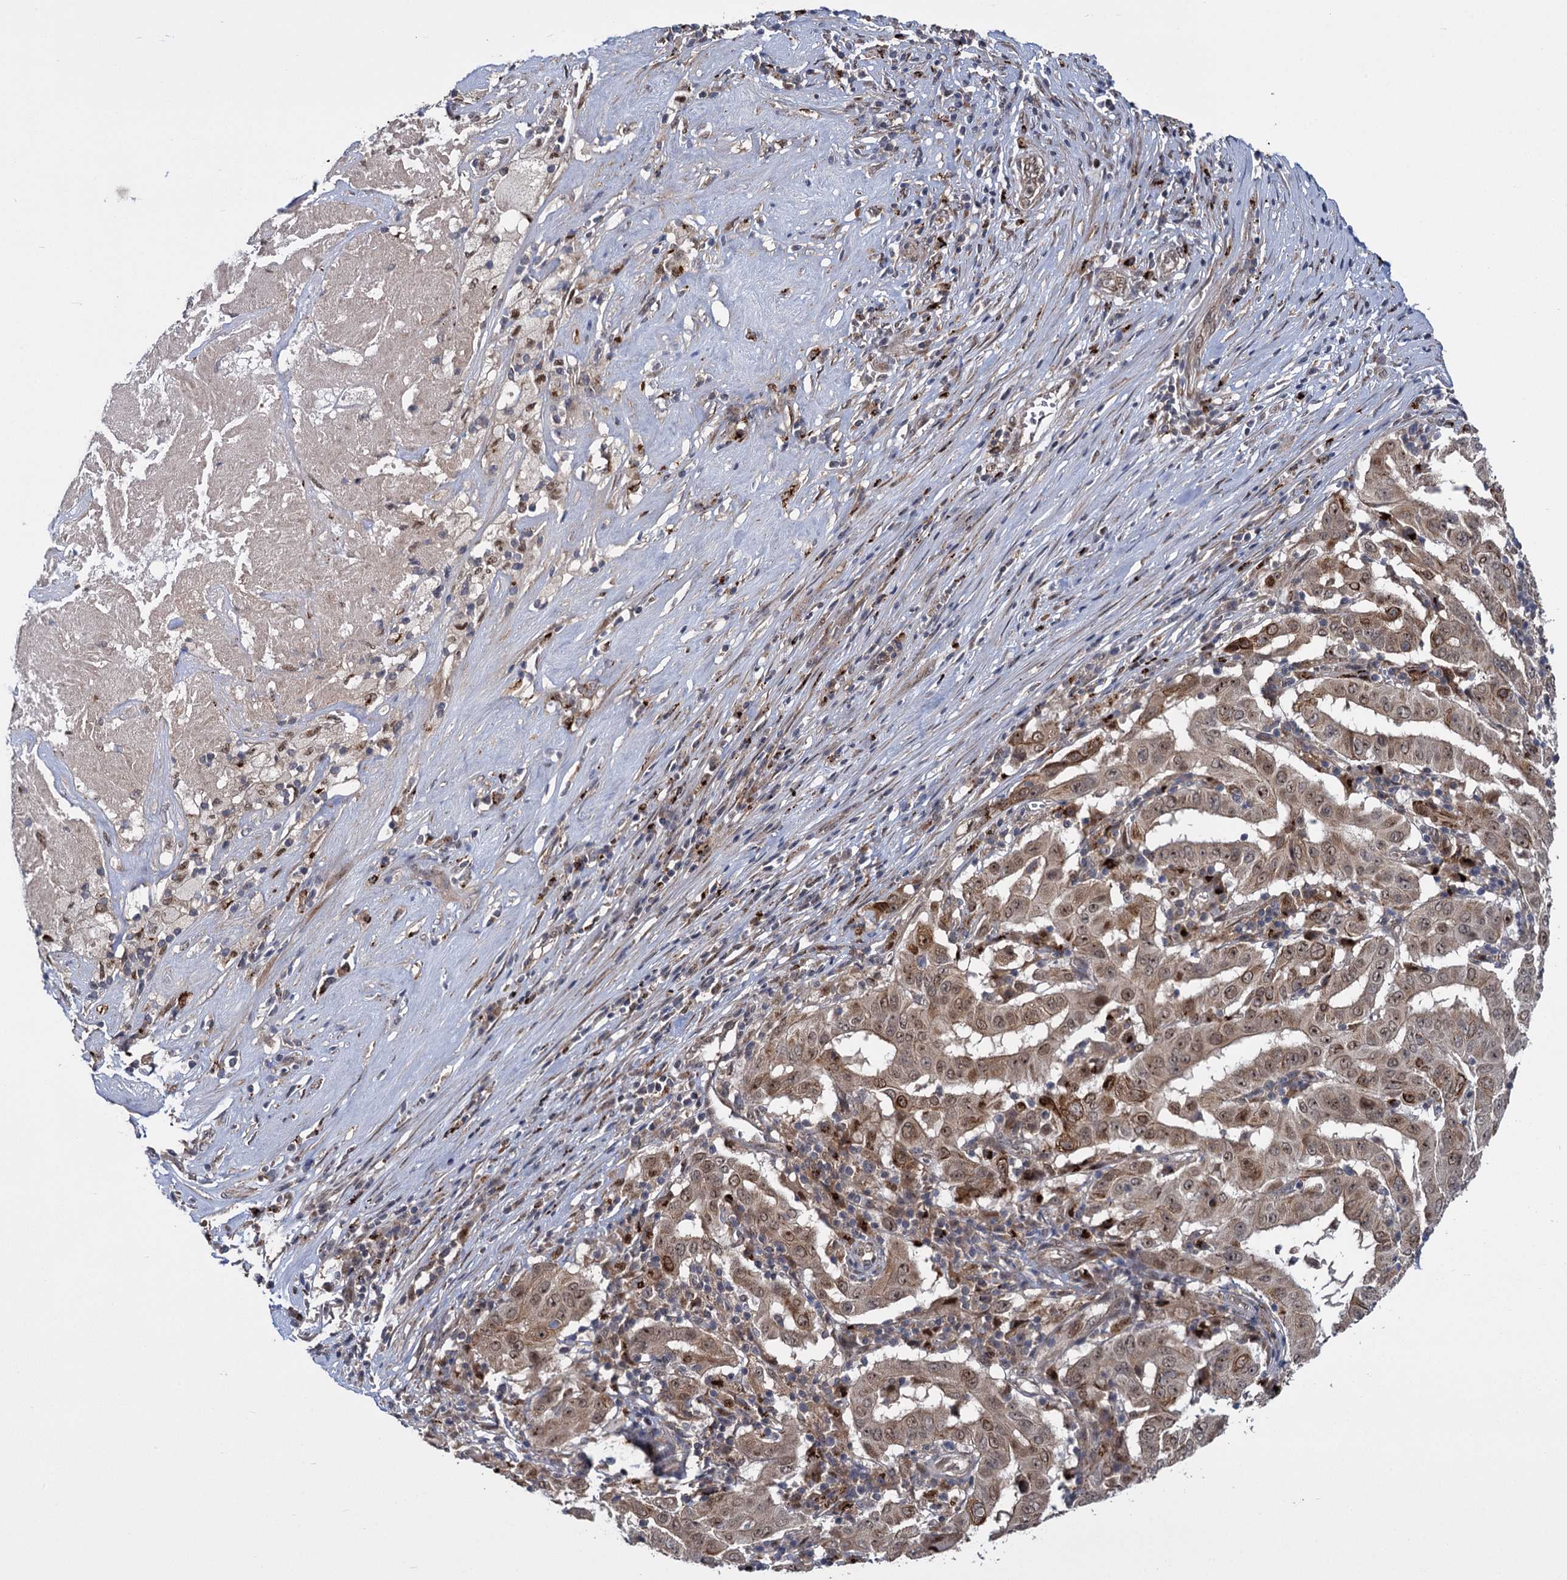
{"staining": {"intensity": "moderate", "quantity": ">75%", "location": "cytoplasmic/membranous,nuclear"}, "tissue": "pancreatic cancer", "cell_type": "Tumor cells", "image_type": "cancer", "snomed": [{"axis": "morphology", "description": "Adenocarcinoma, NOS"}, {"axis": "topography", "description": "Pancreas"}], "caption": "Protein expression by immunohistochemistry (IHC) displays moderate cytoplasmic/membranous and nuclear expression in about >75% of tumor cells in pancreatic adenocarcinoma.", "gene": "GAL3ST4", "patient": {"sex": "male", "age": 63}}